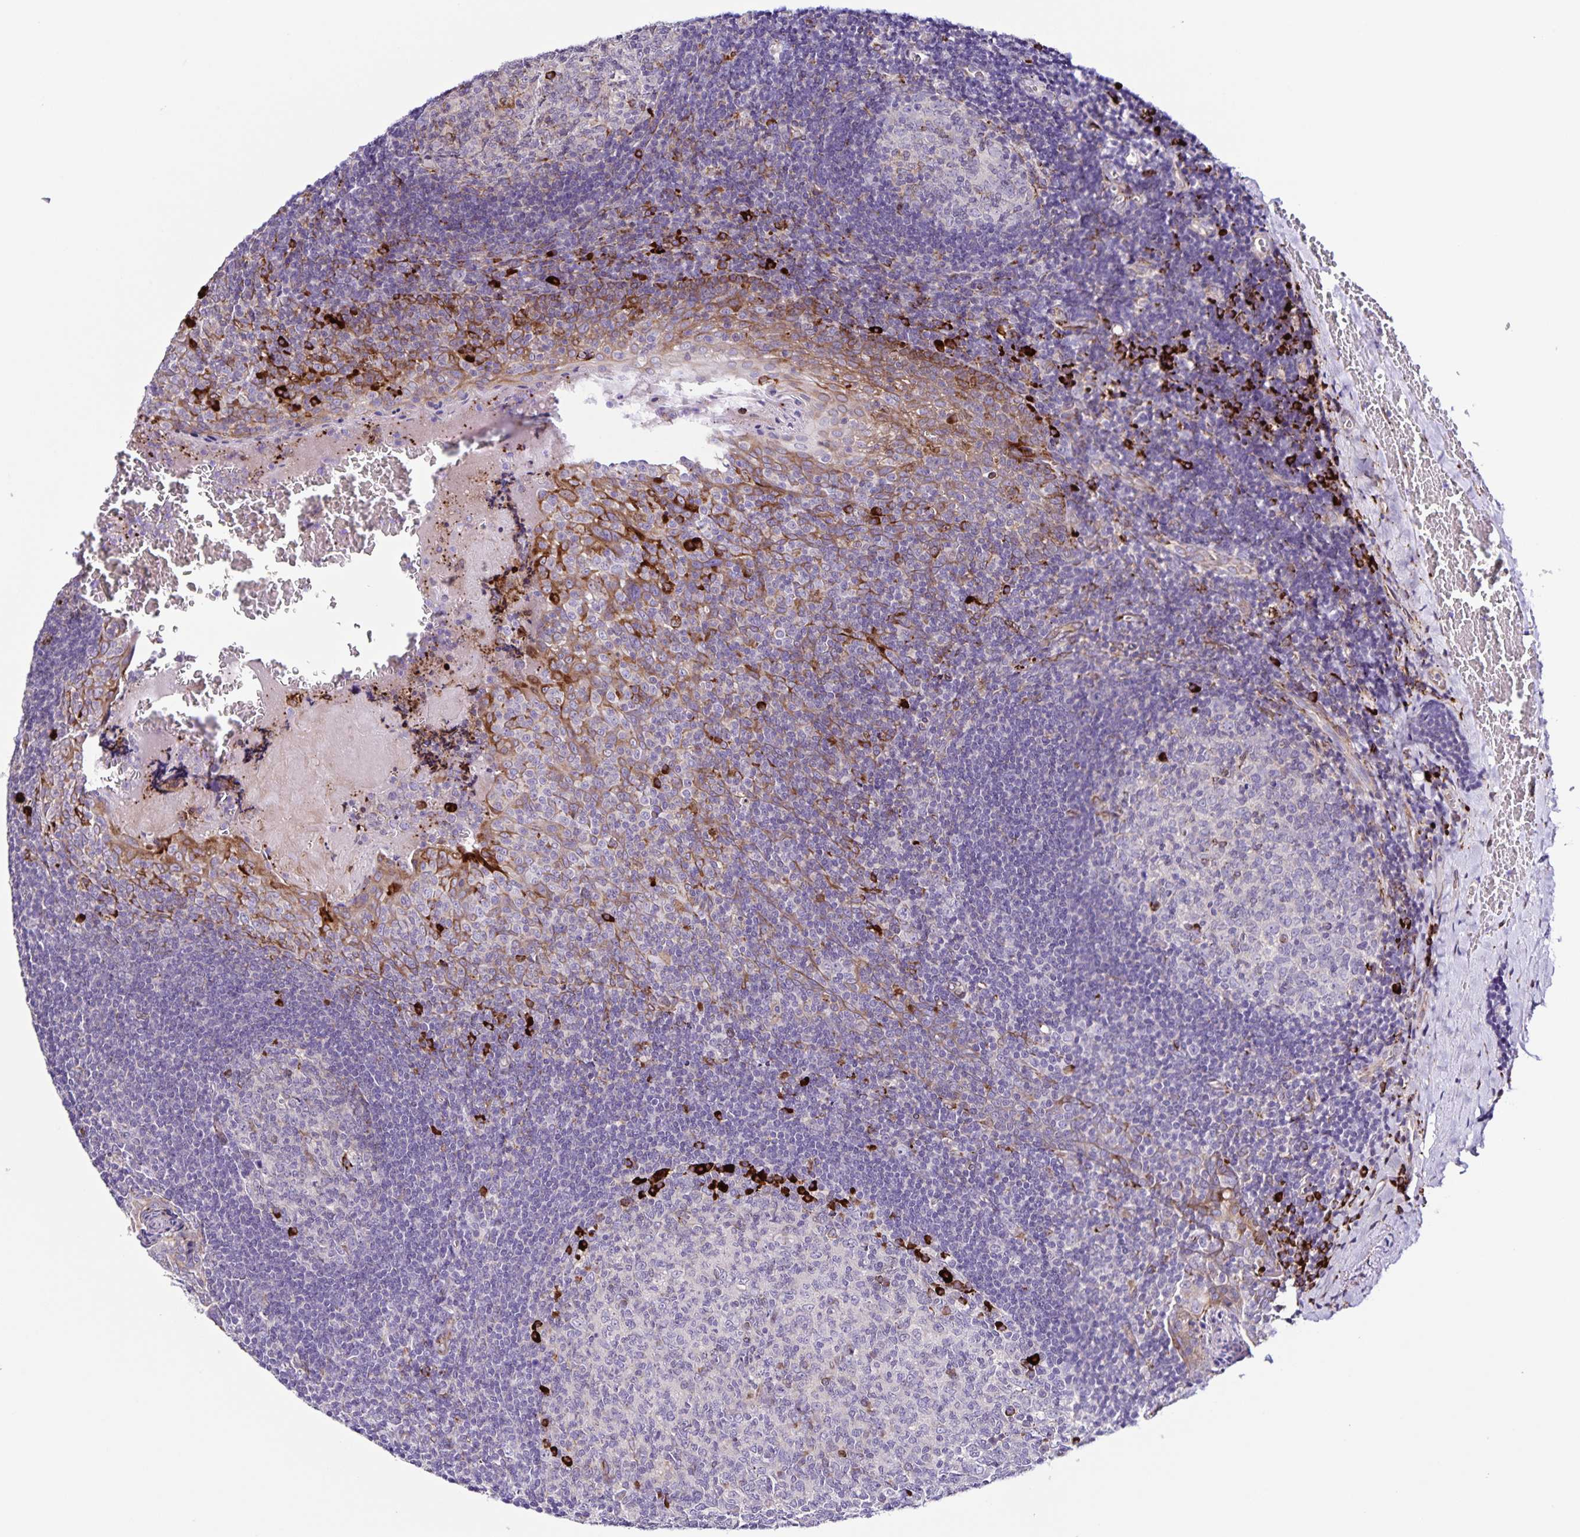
{"staining": {"intensity": "strong", "quantity": "<25%", "location": "cytoplasmic/membranous"}, "tissue": "tonsil", "cell_type": "Germinal center cells", "image_type": "normal", "snomed": [{"axis": "morphology", "description": "Normal tissue, NOS"}, {"axis": "morphology", "description": "Inflammation, NOS"}, {"axis": "topography", "description": "Tonsil"}], "caption": "Normal tonsil was stained to show a protein in brown. There is medium levels of strong cytoplasmic/membranous positivity in about <25% of germinal center cells. Nuclei are stained in blue.", "gene": "OSBPL5", "patient": {"sex": "female", "age": 31}}